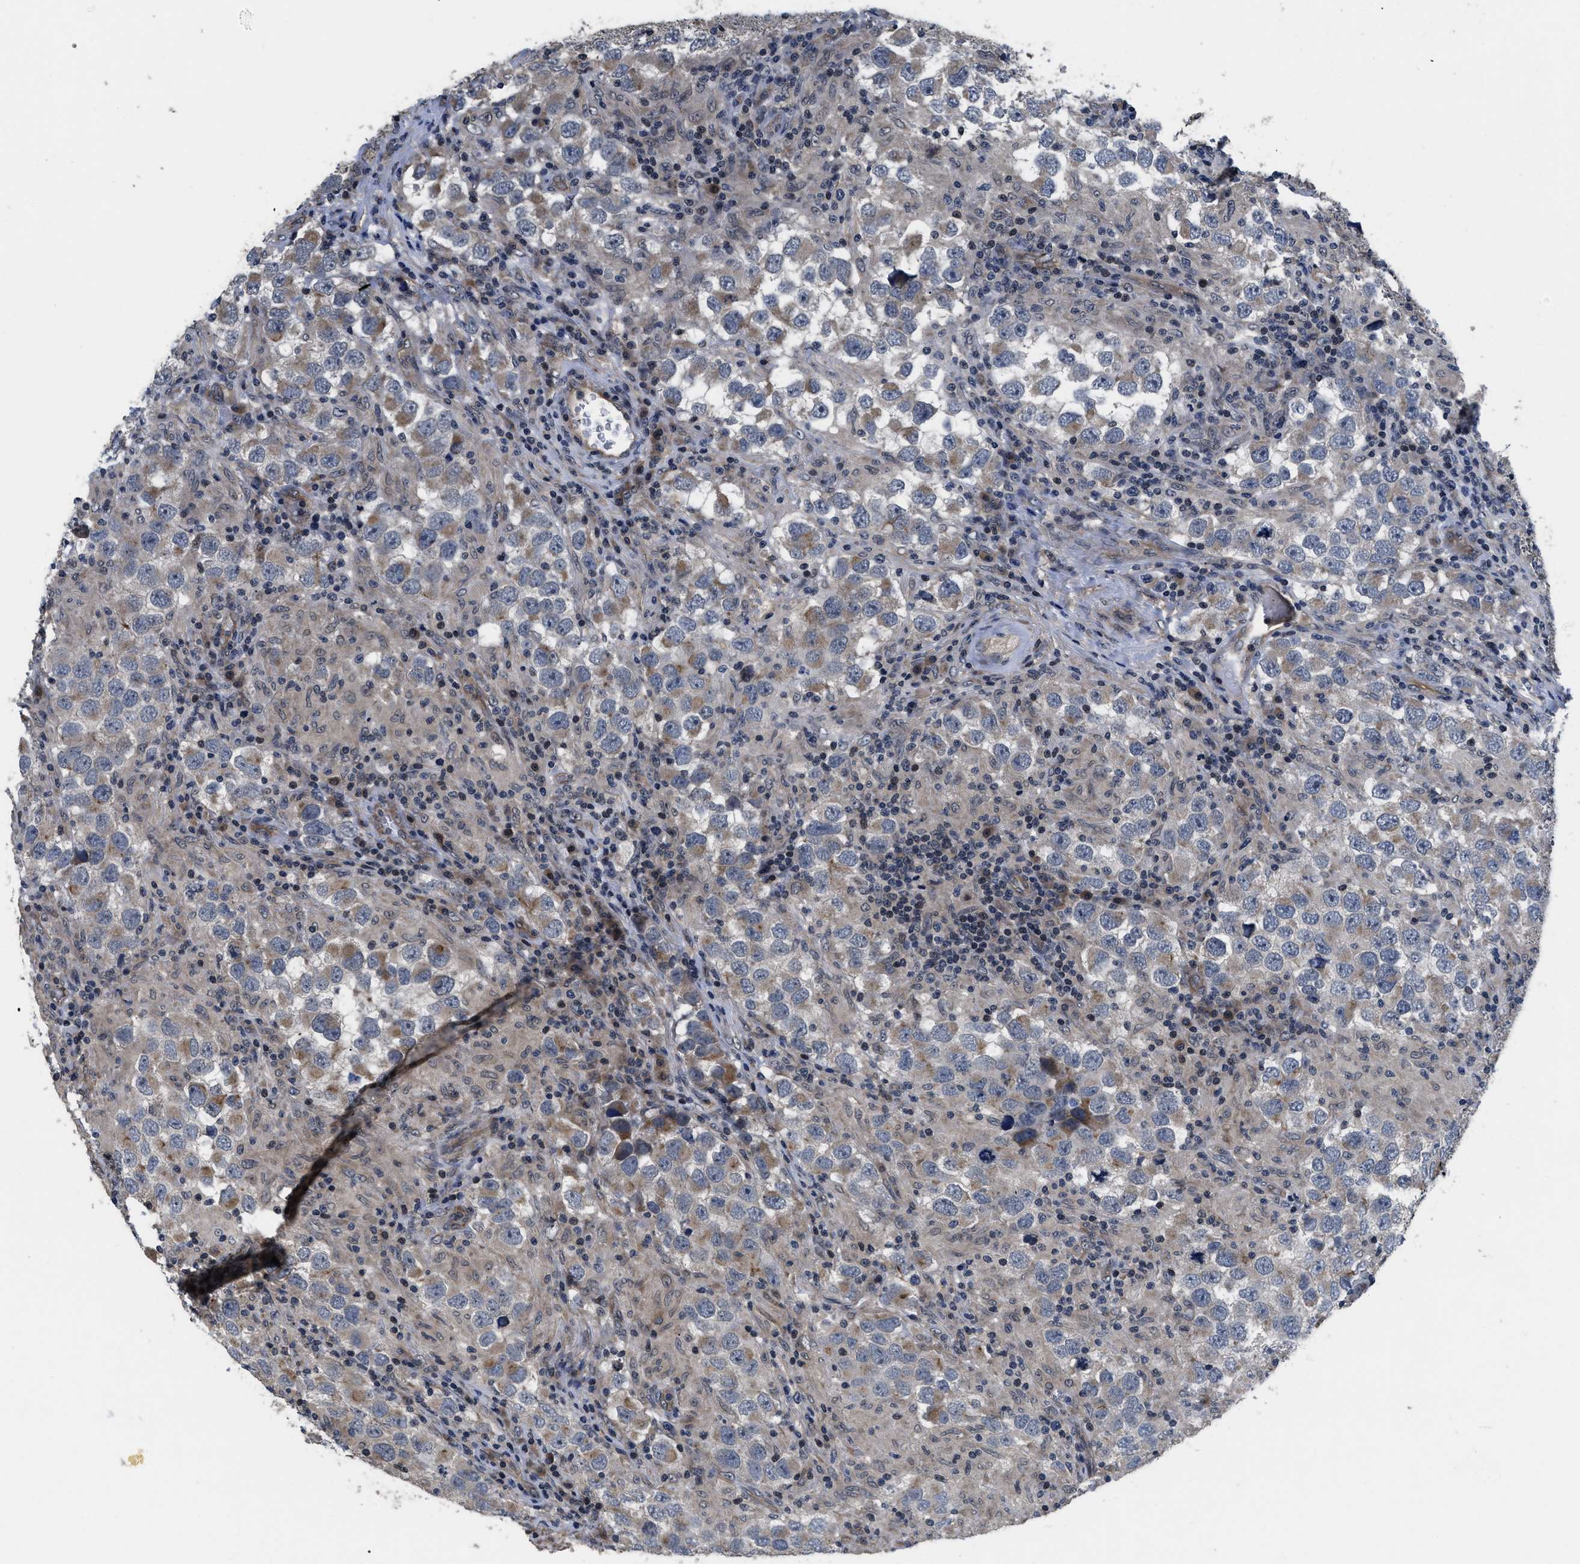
{"staining": {"intensity": "moderate", "quantity": "<25%", "location": "cytoplasmic/membranous"}, "tissue": "testis cancer", "cell_type": "Tumor cells", "image_type": "cancer", "snomed": [{"axis": "morphology", "description": "Carcinoma, Embryonal, NOS"}, {"axis": "topography", "description": "Testis"}], "caption": "Protein expression analysis of testis cancer exhibits moderate cytoplasmic/membranous positivity in approximately <25% of tumor cells.", "gene": "DNAJC14", "patient": {"sex": "male", "age": 21}}